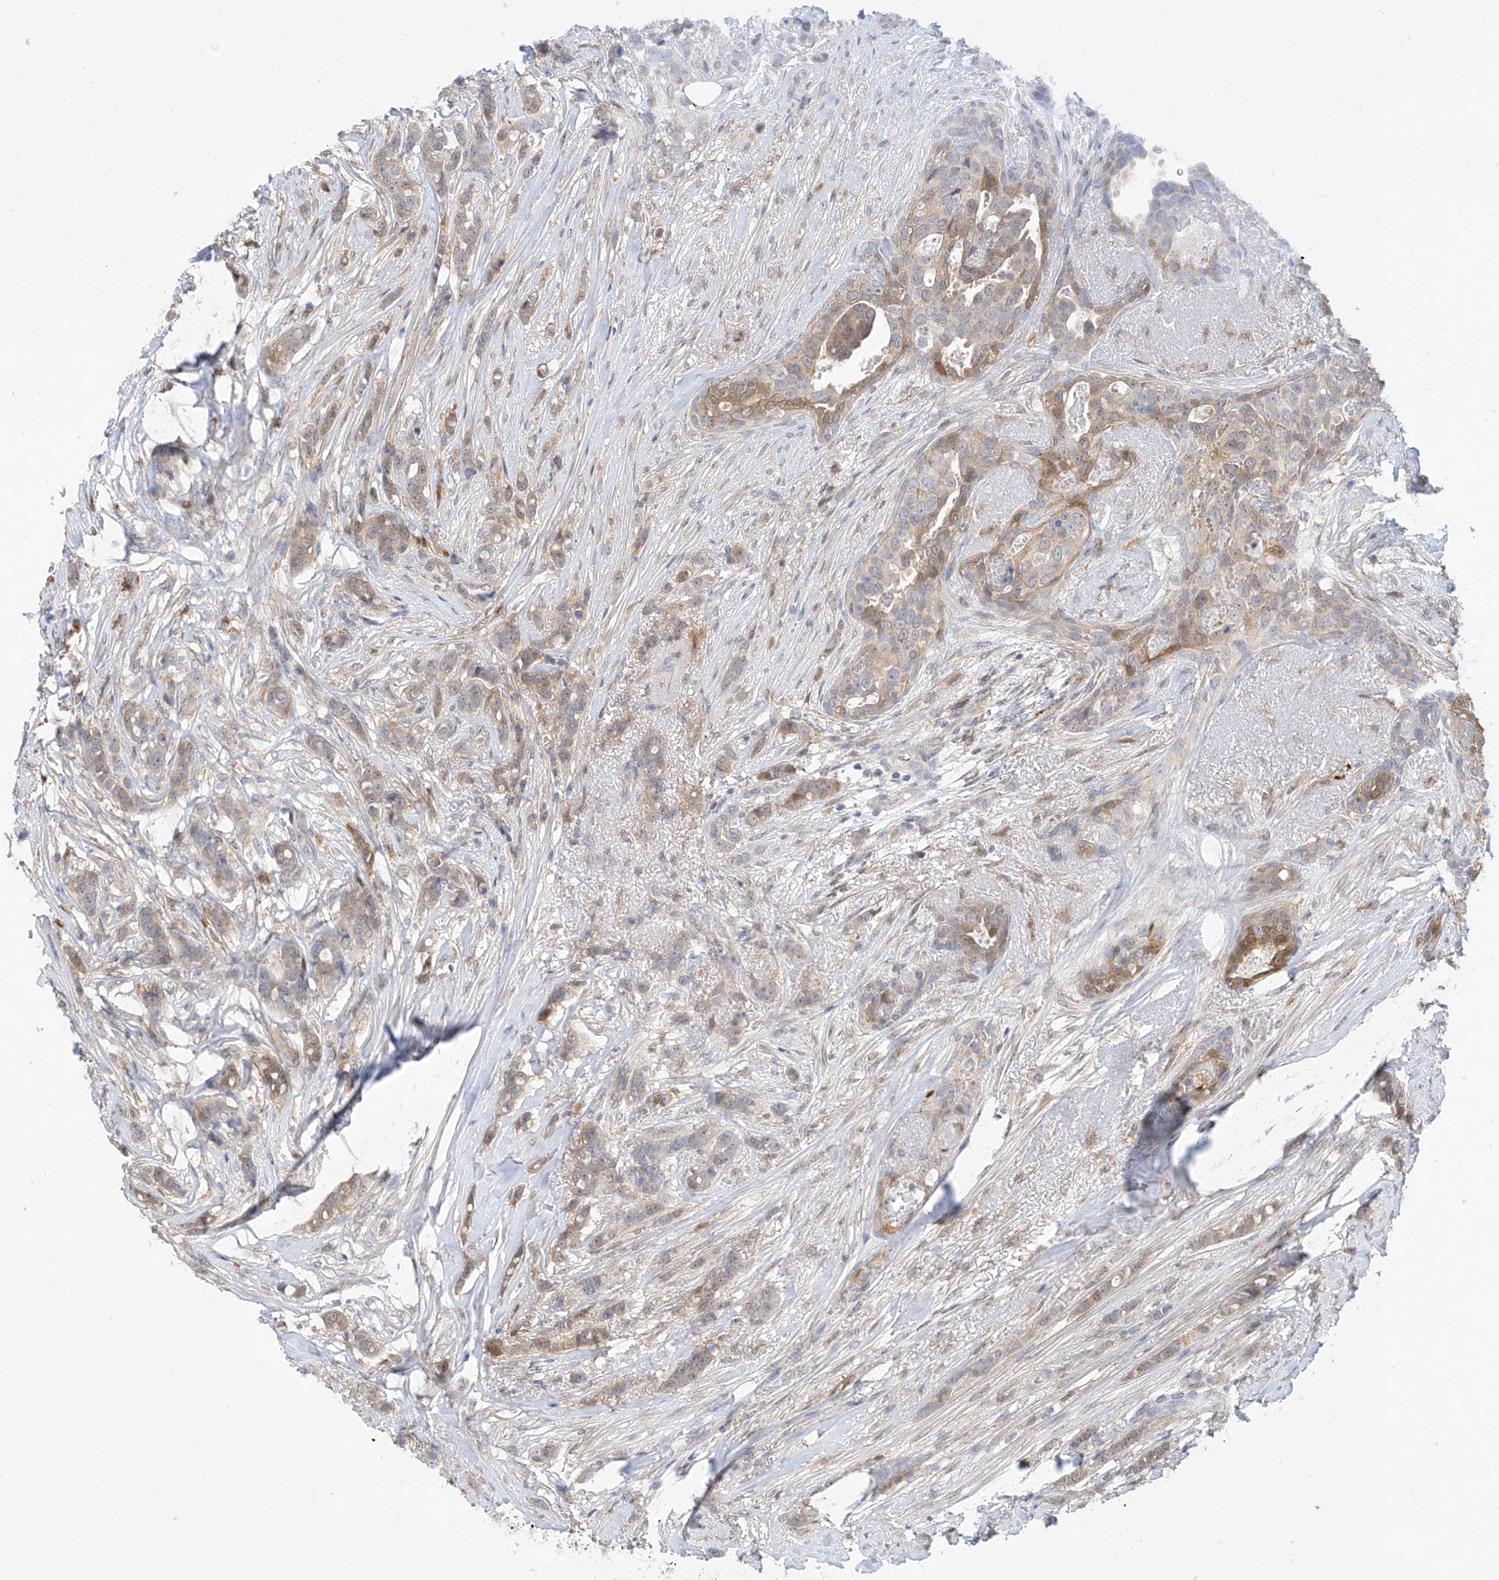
{"staining": {"intensity": "weak", "quantity": ">75%", "location": "cytoplasmic/membranous"}, "tissue": "breast cancer", "cell_type": "Tumor cells", "image_type": "cancer", "snomed": [{"axis": "morphology", "description": "Lobular carcinoma"}, {"axis": "topography", "description": "Breast"}], "caption": "A micrograph showing weak cytoplasmic/membranous positivity in approximately >75% of tumor cells in breast cancer (lobular carcinoma), as visualized by brown immunohistochemical staining.", "gene": "PDXK", "patient": {"sex": "female", "age": 51}}